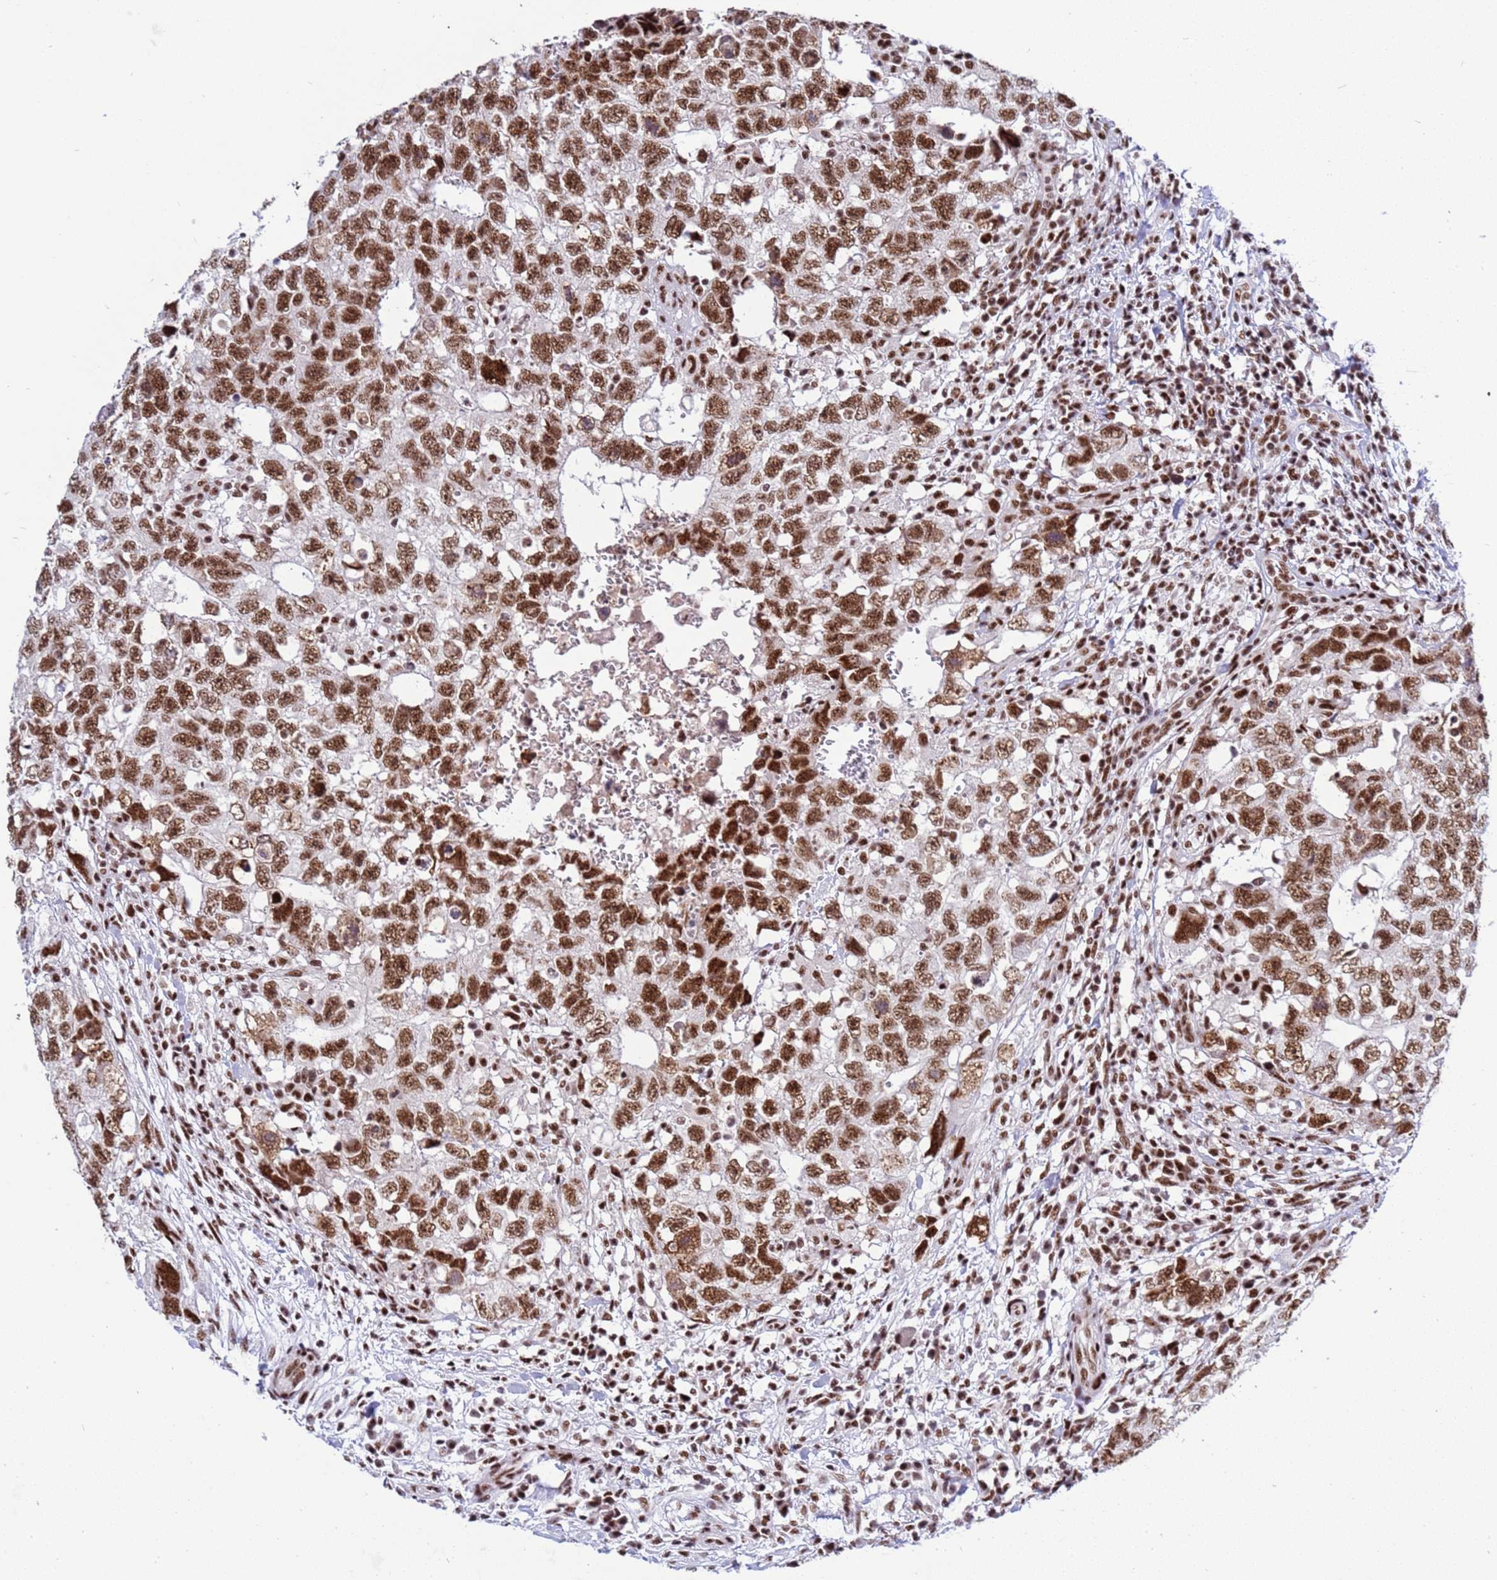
{"staining": {"intensity": "strong", "quantity": ">75%", "location": "nuclear"}, "tissue": "testis cancer", "cell_type": "Tumor cells", "image_type": "cancer", "snomed": [{"axis": "morphology", "description": "Seminoma, NOS"}, {"axis": "morphology", "description": "Carcinoma, Embryonal, NOS"}, {"axis": "topography", "description": "Testis"}], "caption": "Human testis cancer (seminoma) stained with a brown dye shows strong nuclear positive positivity in about >75% of tumor cells.", "gene": "THOC2", "patient": {"sex": "male", "age": 29}}